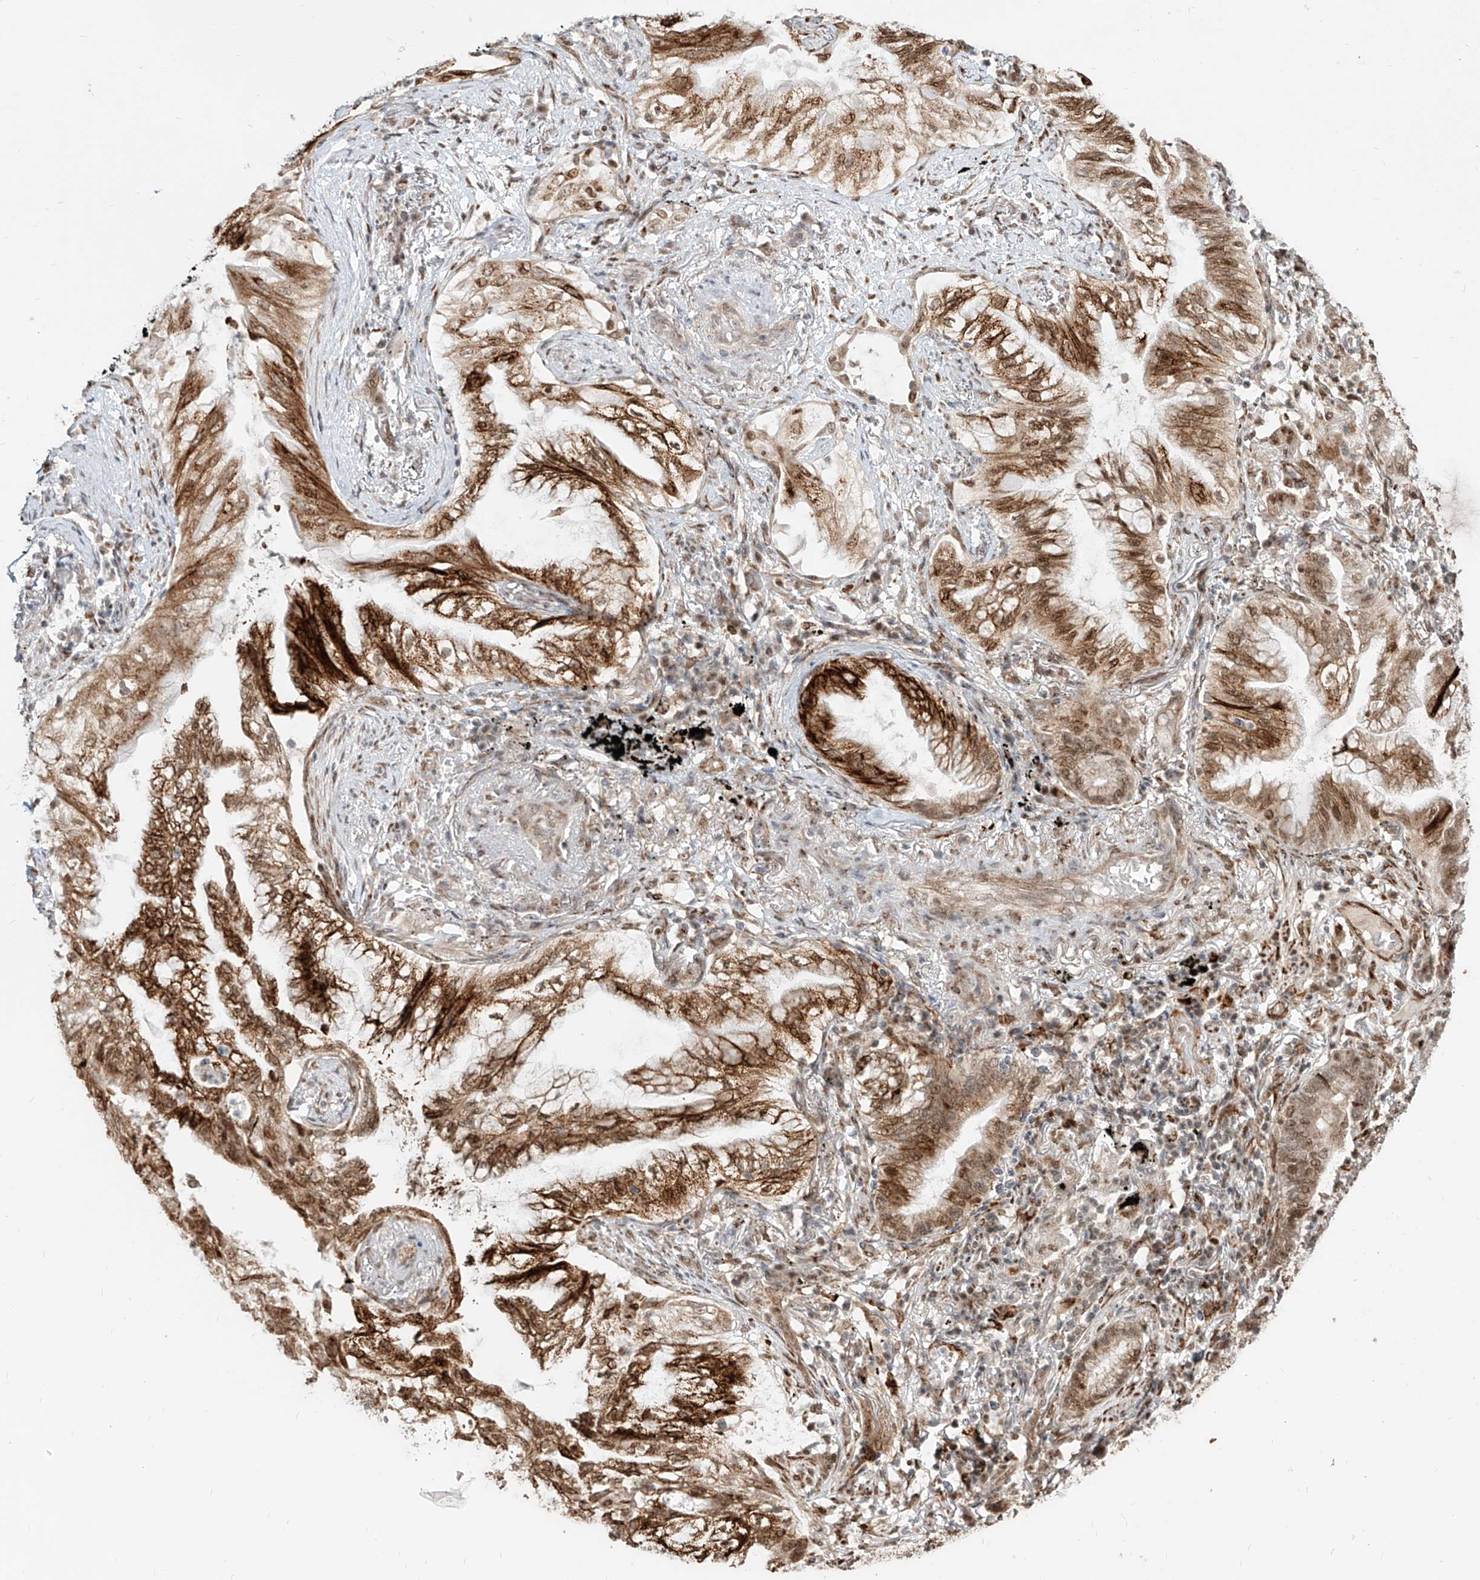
{"staining": {"intensity": "moderate", "quantity": ">75%", "location": "cytoplasmic/membranous,nuclear"}, "tissue": "lung cancer", "cell_type": "Tumor cells", "image_type": "cancer", "snomed": [{"axis": "morphology", "description": "Adenocarcinoma, NOS"}, {"axis": "topography", "description": "Lung"}], "caption": "Lung cancer (adenocarcinoma) was stained to show a protein in brown. There is medium levels of moderate cytoplasmic/membranous and nuclear staining in about >75% of tumor cells.", "gene": "ZNF710", "patient": {"sex": "female", "age": 70}}